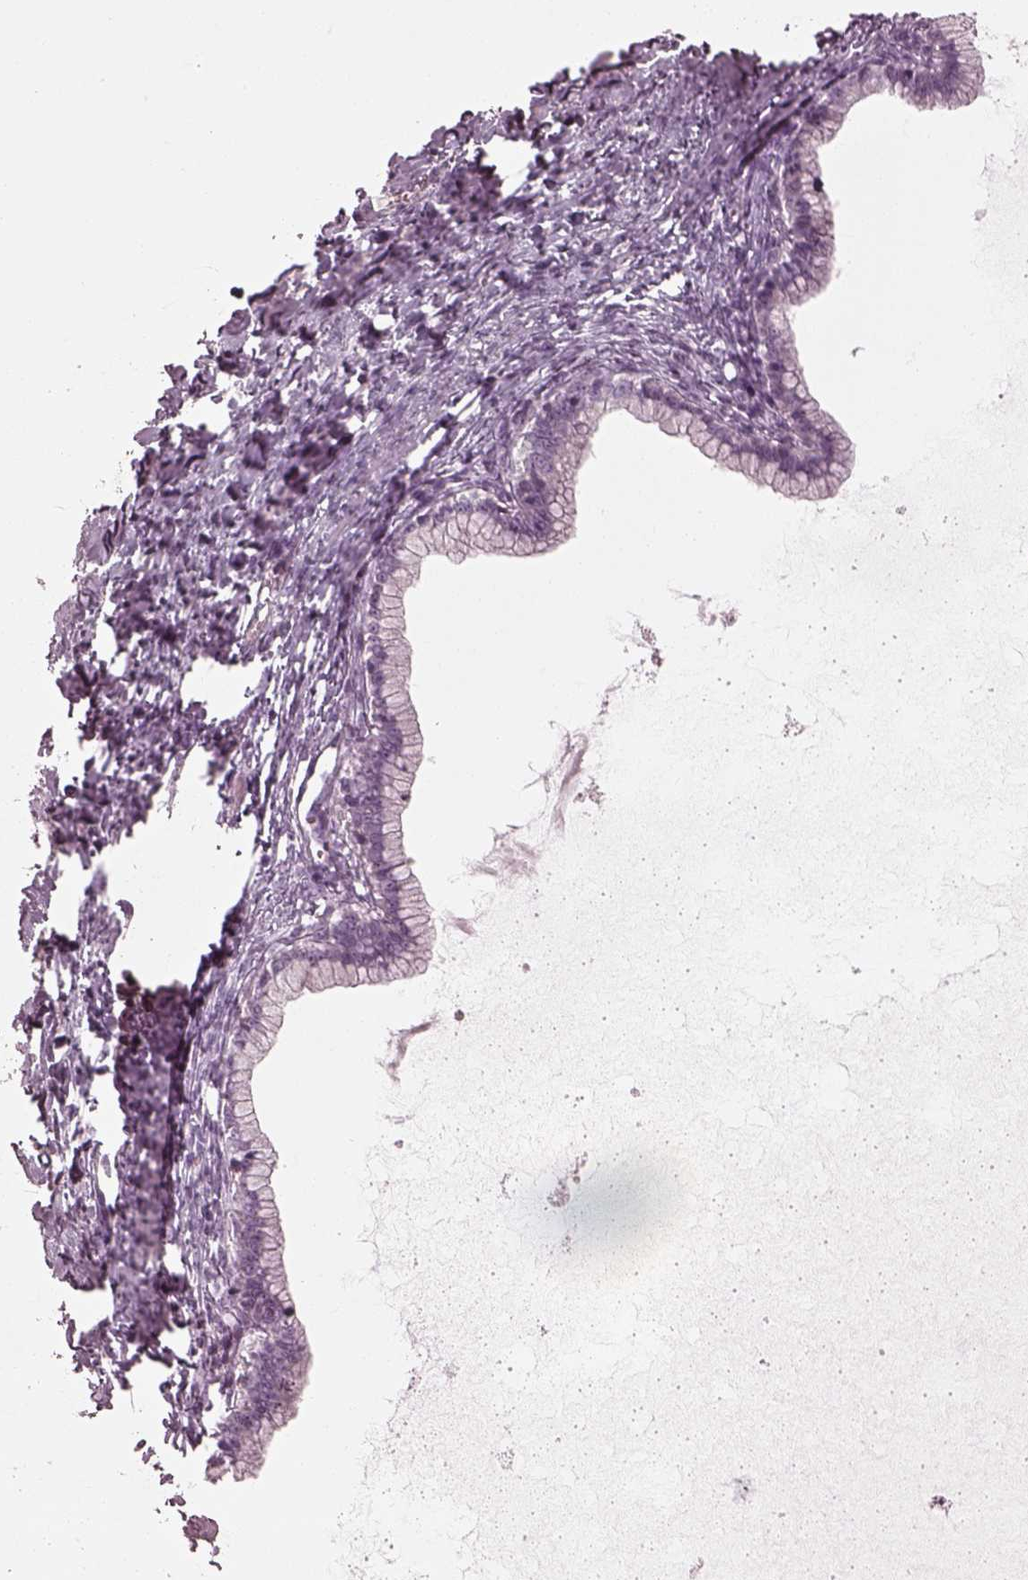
{"staining": {"intensity": "negative", "quantity": "none", "location": "none"}, "tissue": "ovarian cancer", "cell_type": "Tumor cells", "image_type": "cancer", "snomed": [{"axis": "morphology", "description": "Cystadenocarcinoma, mucinous, NOS"}, {"axis": "topography", "description": "Ovary"}], "caption": "An image of ovarian cancer (mucinous cystadenocarcinoma) stained for a protein displays no brown staining in tumor cells.", "gene": "SPATA6L", "patient": {"sex": "female", "age": 41}}